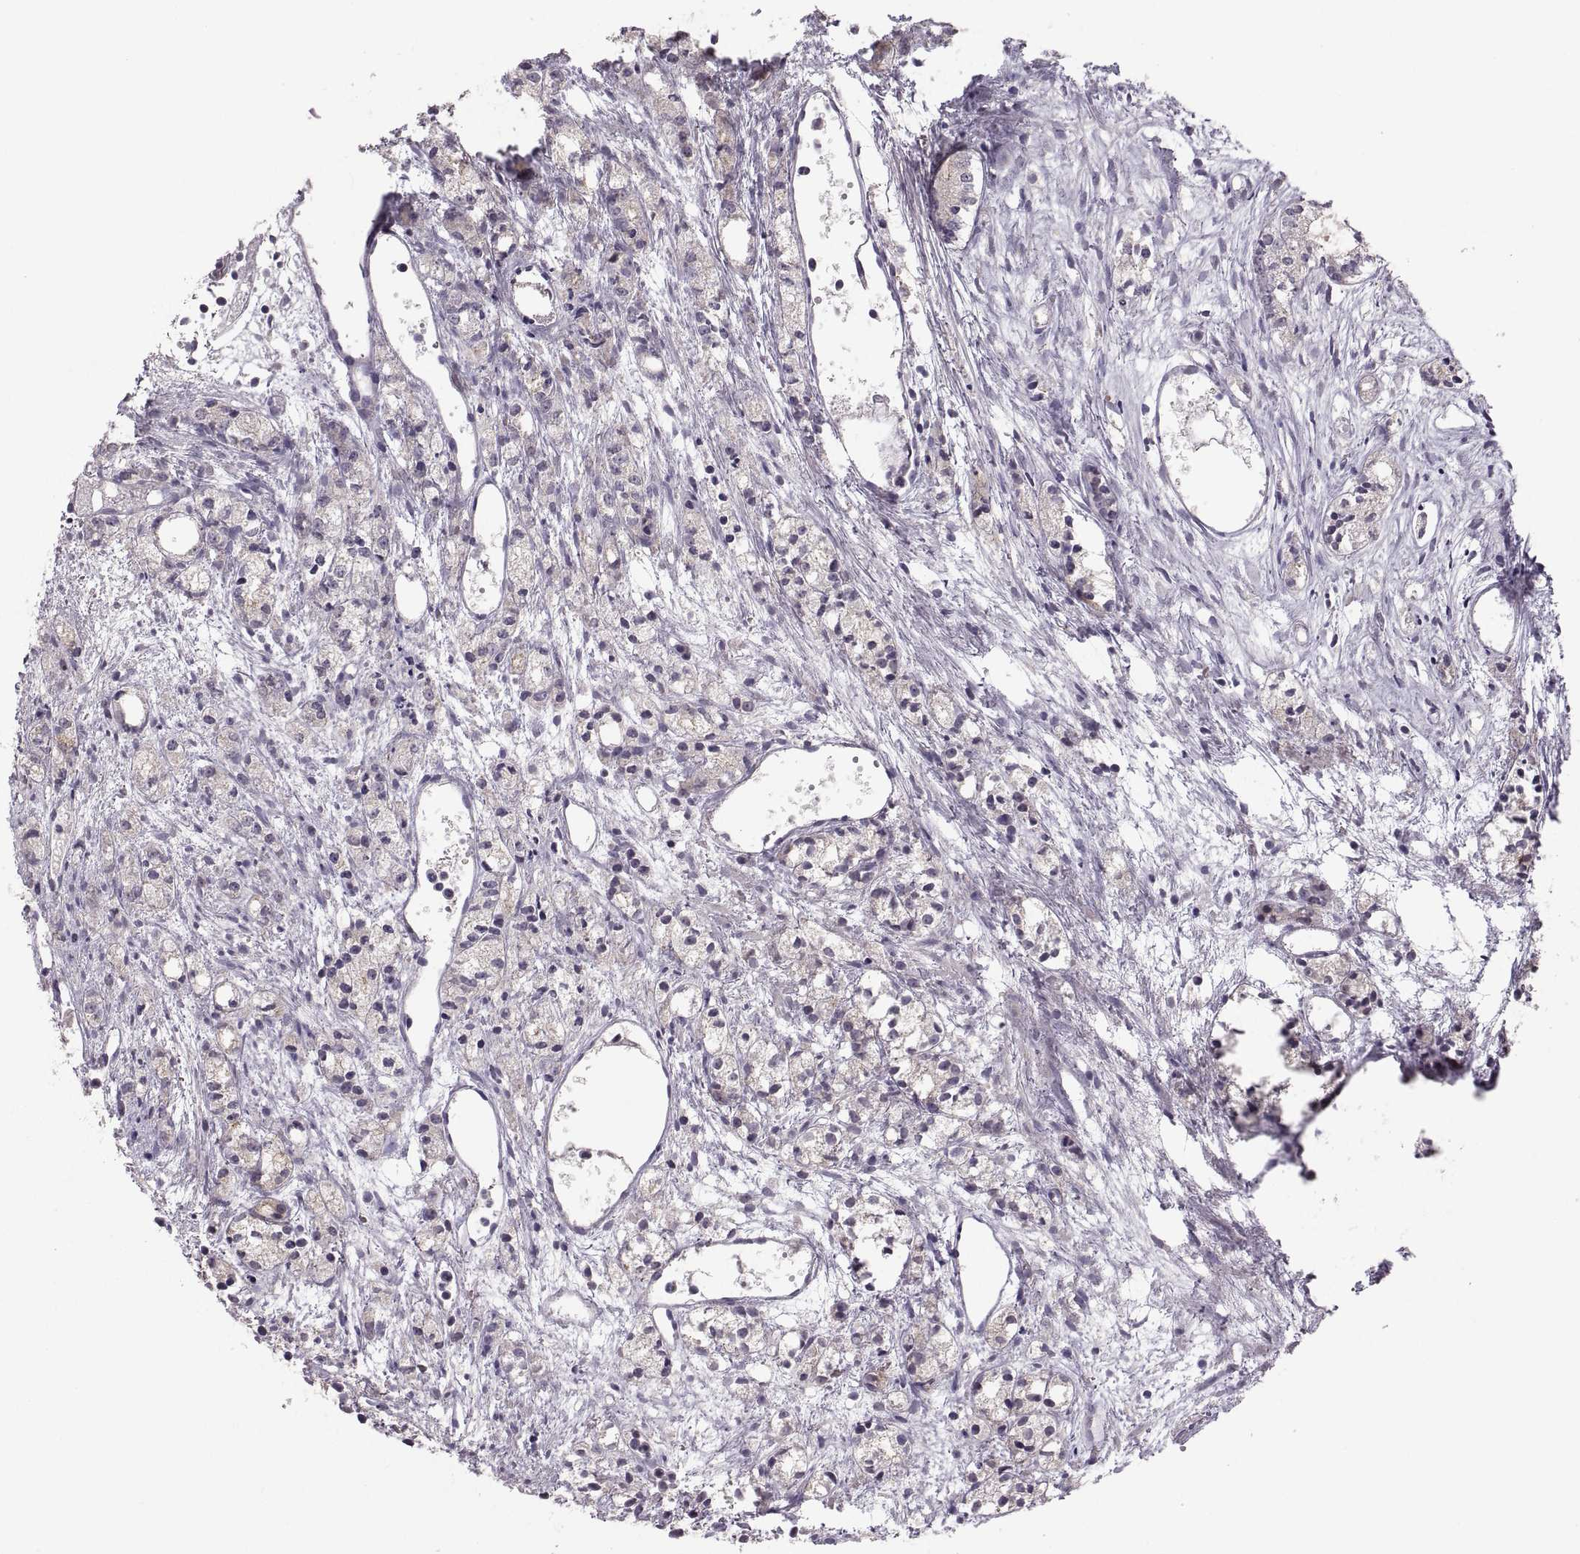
{"staining": {"intensity": "weak", "quantity": "25%-75%", "location": "cytoplasmic/membranous"}, "tissue": "prostate cancer", "cell_type": "Tumor cells", "image_type": "cancer", "snomed": [{"axis": "morphology", "description": "Adenocarcinoma, Medium grade"}, {"axis": "topography", "description": "Prostate"}], "caption": "A brown stain highlights weak cytoplasmic/membranous expression of a protein in human prostate cancer (adenocarcinoma (medium-grade)) tumor cells. (Brightfield microscopy of DAB IHC at high magnification).", "gene": "EZR", "patient": {"sex": "male", "age": 74}}